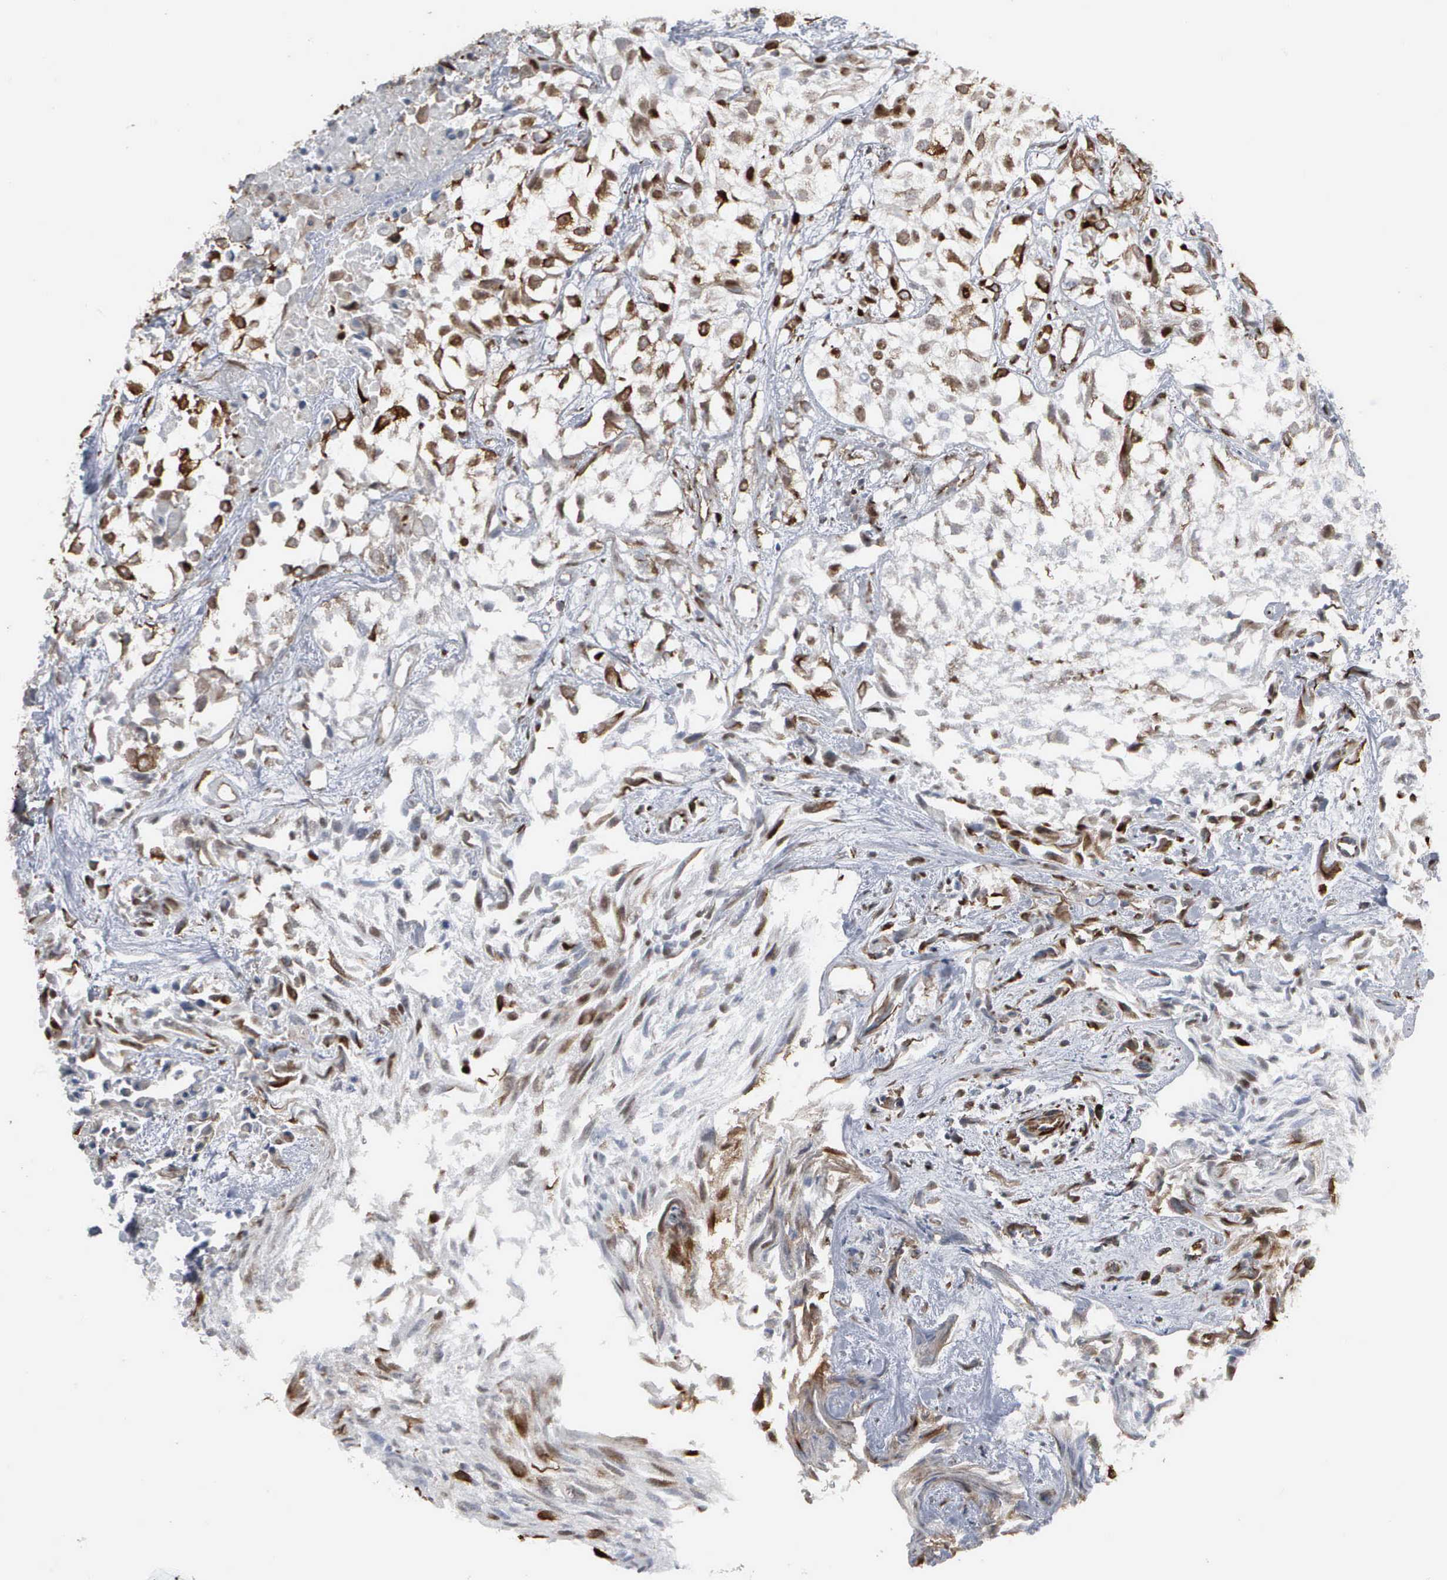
{"staining": {"intensity": "moderate", "quantity": "25%-75%", "location": "cytoplasmic/membranous,nuclear"}, "tissue": "urothelial cancer", "cell_type": "Tumor cells", "image_type": "cancer", "snomed": [{"axis": "morphology", "description": "Urothelial carcinoma, High grade"}, {"axis": "topography", "description": "Urinary bladder"}], "caption": "A histopathology image showing moderate cytoplasmic/membranous and nuclear positivity in about 25%-75% of tumor cells in urothelial cancer, as visualized by brown immunohistochemical staining.", "gene": "CCNE1", "patient": {"sex": "male", "age": 56}}